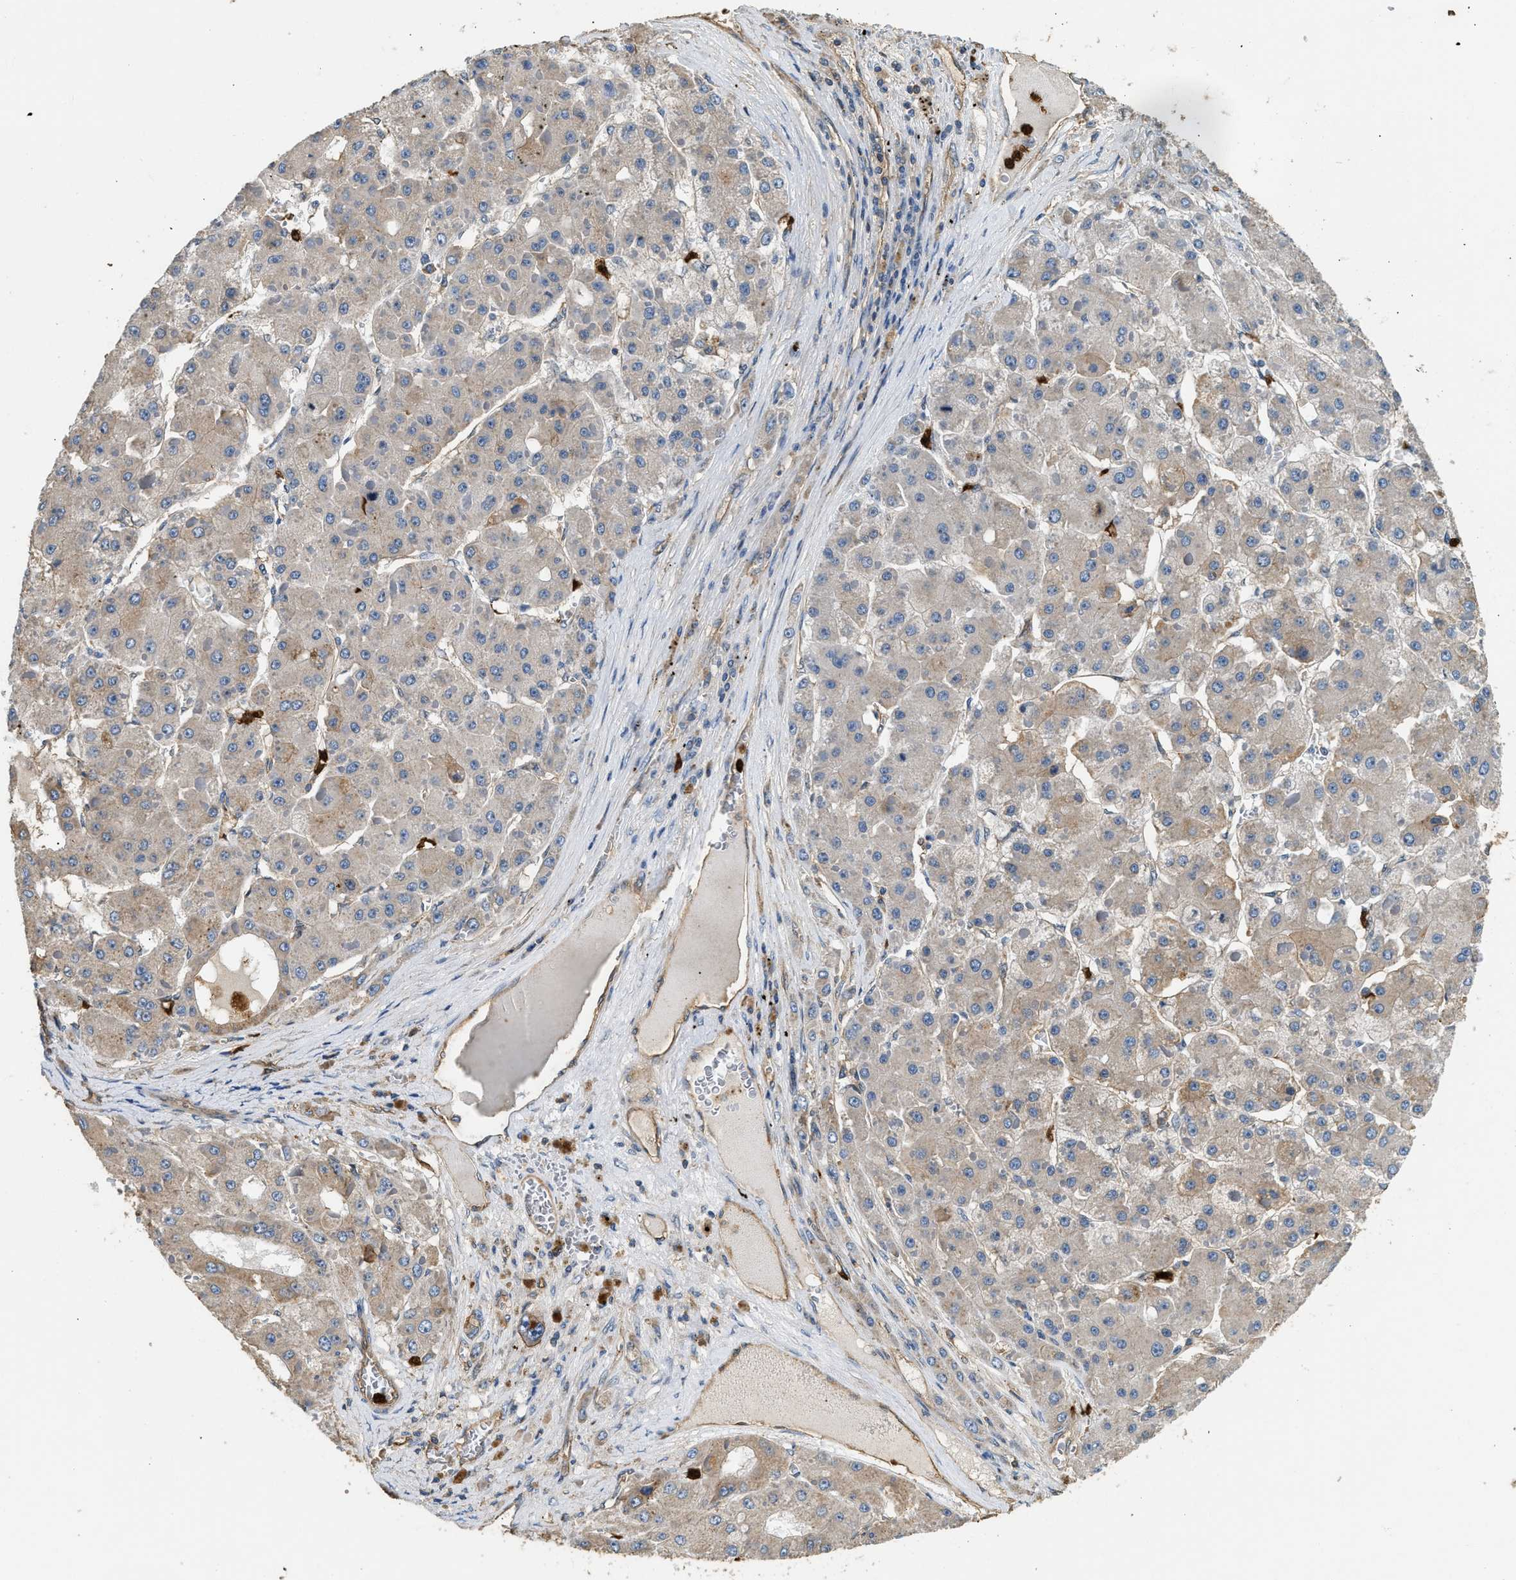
{"staining": {"intensity": "moderate", "quantity": "<25%", "location": "cytoplasmic/membranous"}, "tissue": "liver cancer", "cell_type": "Tumor cells", "image_type": "cancer", "snomed": [{"axis": "morphology", "description": "Carcinoma, Hepatocellular, NOS"}, {"axis": "topography", "description": "Liver"}], "caption": "Liver cancer stained for a protein exhibits moderate cytoplasmic/membranous positivity in tumor cells.", "gene": "ANXA3", "patient": {"sex": "female", "age": 73}}